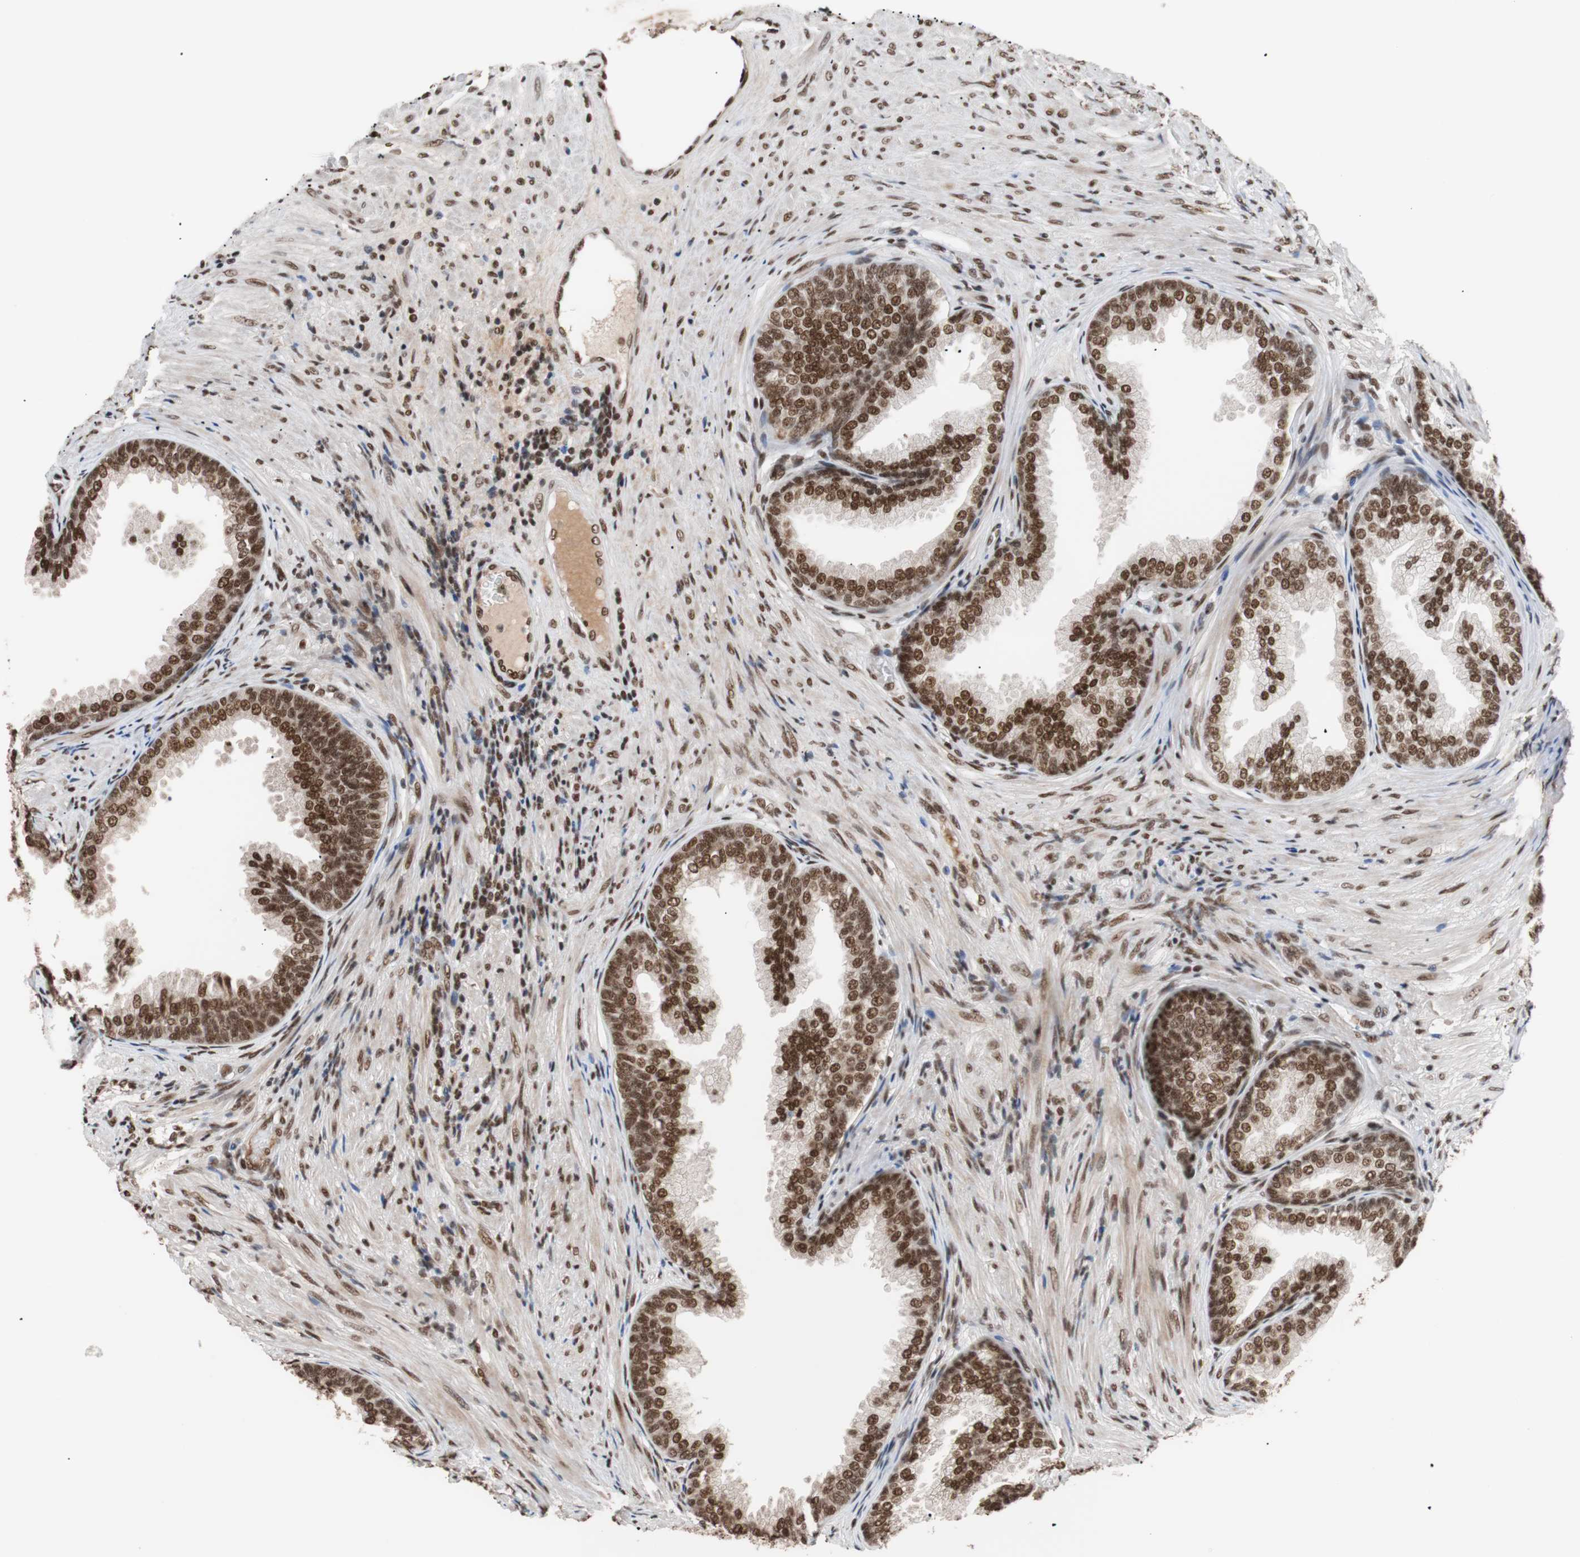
{"staining": {"intensity": "strong", "quantity": ">75%", "location": "nuclear"}, "tissue": "prostate", "cell_type": "Glandular cells", "image_type": "normal", "snomed": [{"axis": "morphology", "description": "Normal tissue, NOS"}, {"axis": "topography", "description": "Prostate"}], "caption": "An immunohistochemistry photomicrograph of benign tissue is shown. Protein staining in brown labels strong nuclear positivity in prostate within glandular cells. (Brightfield microscopy of DAB IHC at high magnification).", "gene": "CHAMP1", "patient": {"sex": "male", "age": 76}}